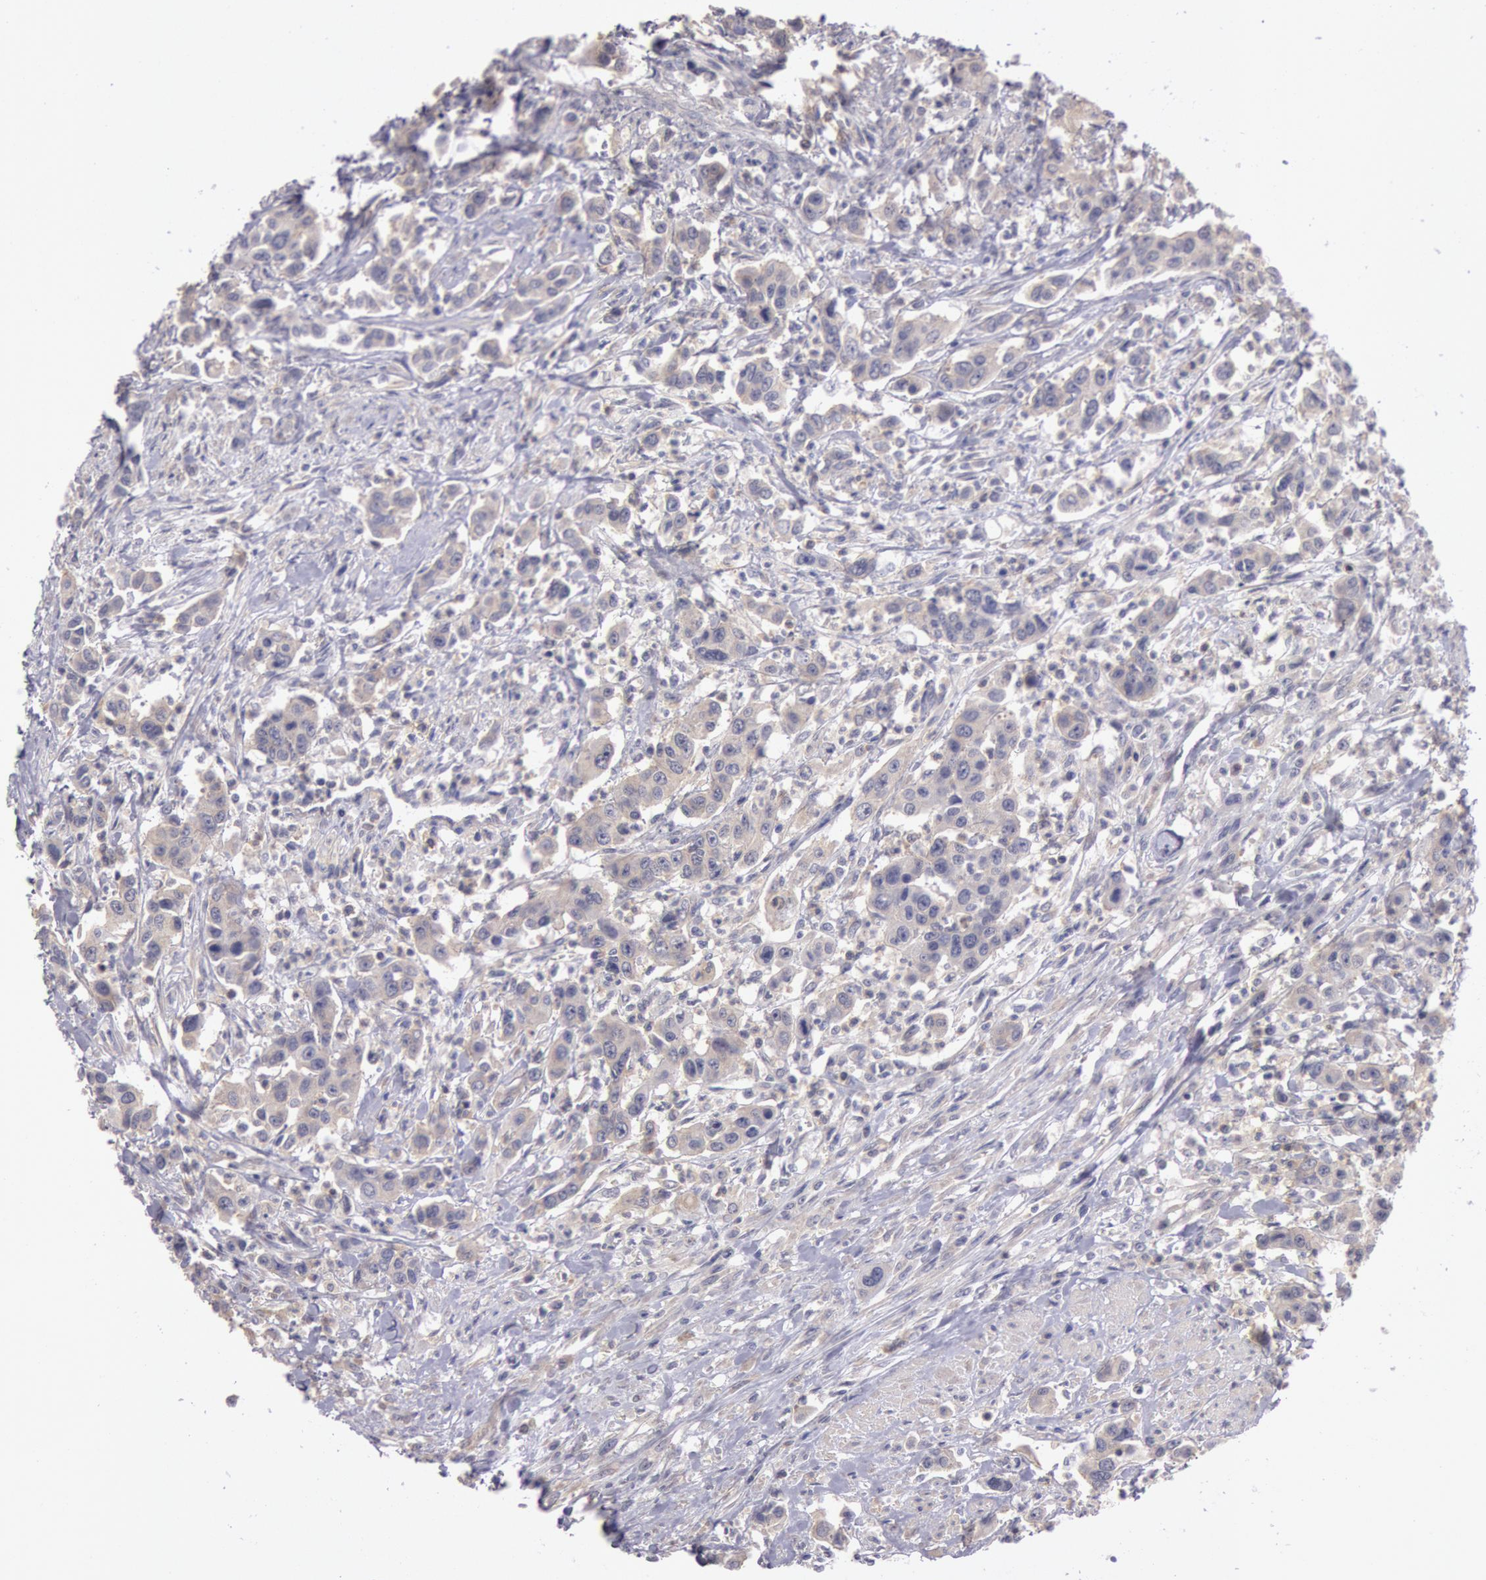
{"staining": {"intensity": "weak", "quantity": ">75%", "location": "cytoplasmic/membranous"}, "tissue": "urothelial cancer", "cell_type": "Tumor cells", "image_type": "cancer", "snomed": [{"axis": "morphology", "description": "Urothelial carcinoma, High grade"}, {"axis": "topography", "description": "Urinary bladder"}], "caption": "Urothelial carcinoma (high-grade) stained for a protein reveals weak cytoplasmic/membranous positivity in tumor cells.", "gene": "NMT2", "patient": {"sex": "male", "age": 86}}